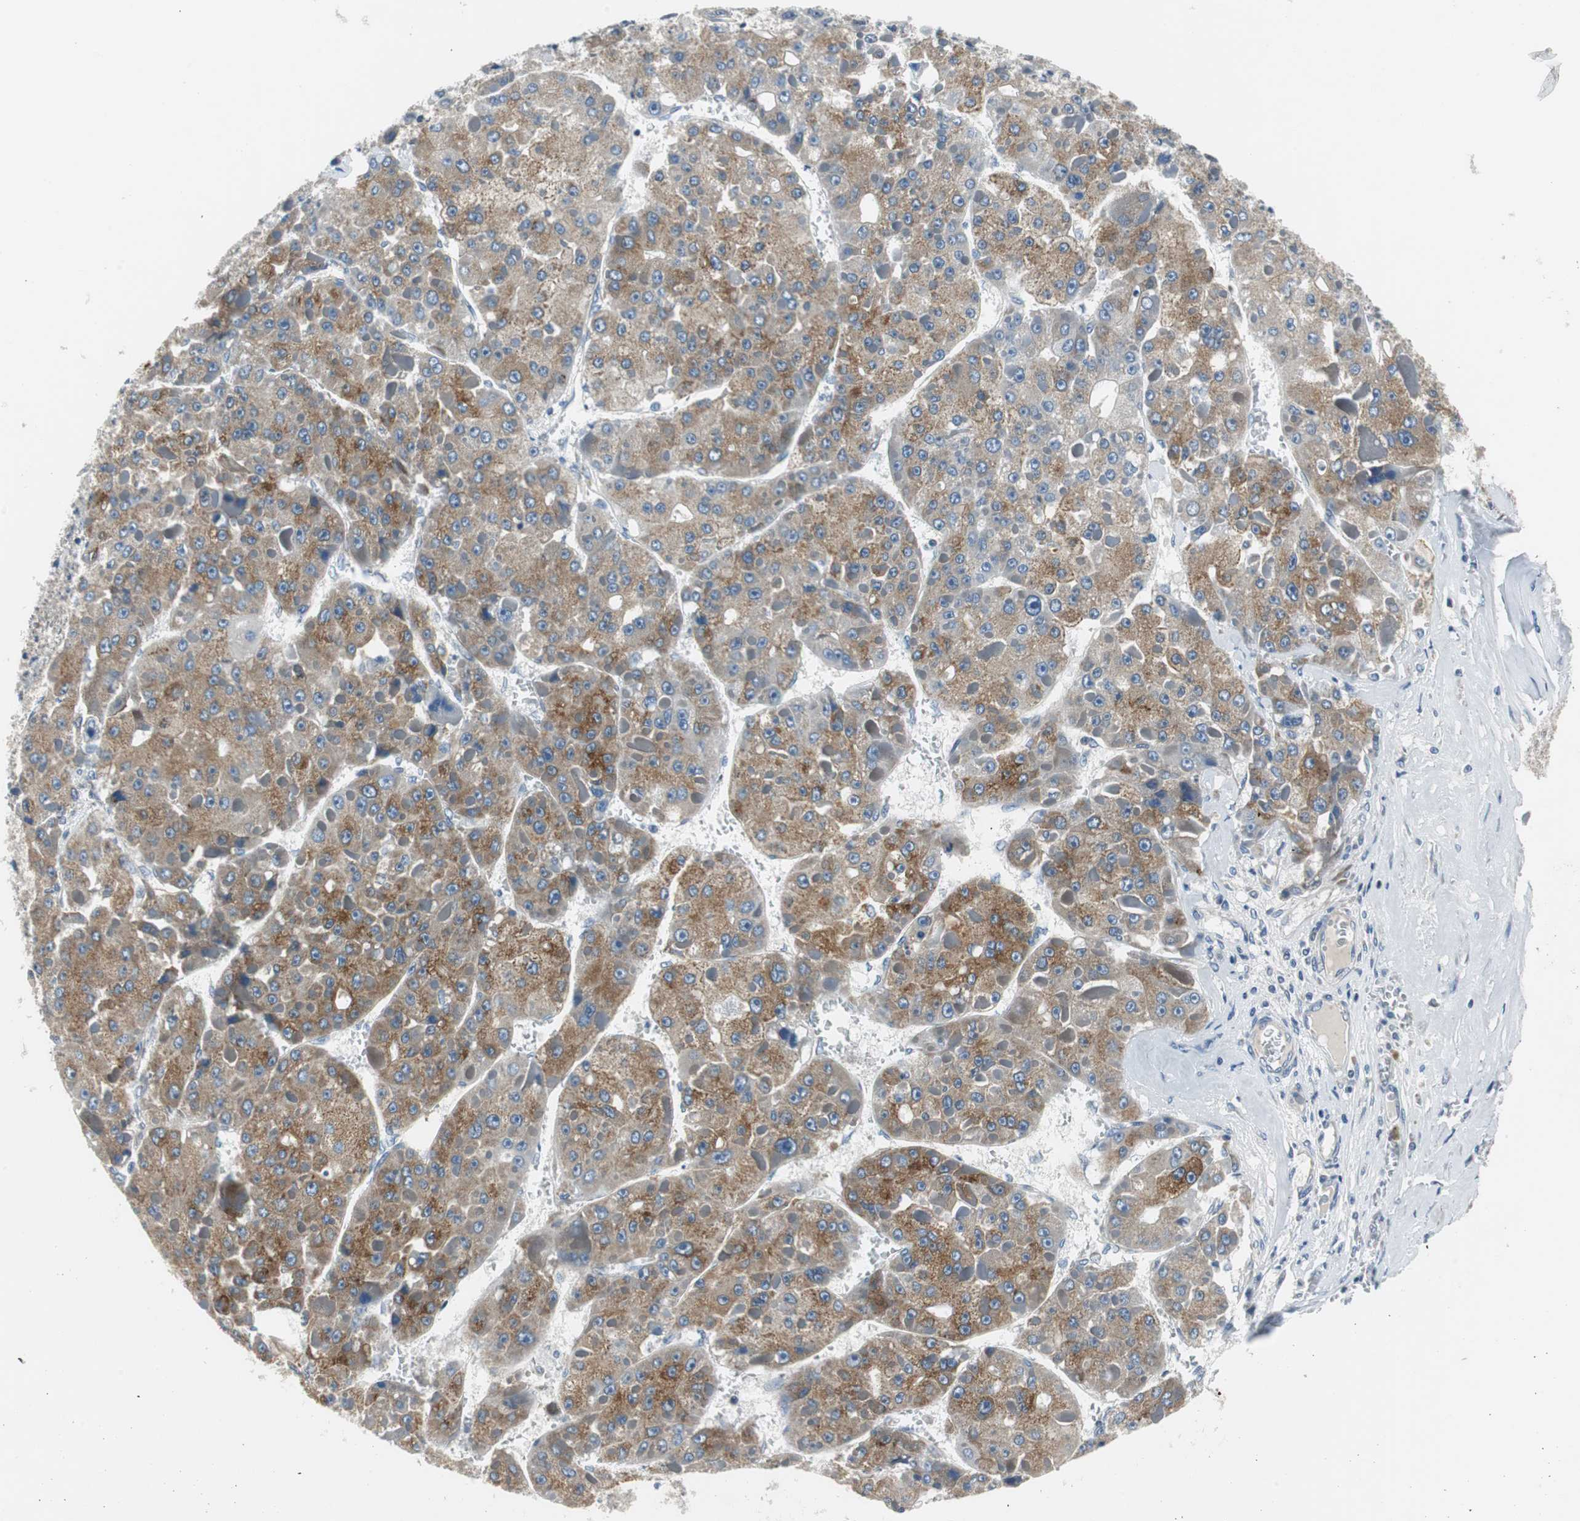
{"staining": {"intensity": "moderate", "quantity": ">75%", "location": "cytoplasmic/membranous"}, "tissue": "liver cancer", "cell_type": "Tumor cells", "image_type": "cancer", "snomed": [{"axis": "morphology", "description": "Carcinoma, Hepatocellular, NOS"}, {"axis": "topography", "description": "Liver"}], "caption": "Tumor cells display moderate cytoplasmic/membranous expression in about >75% of cells in liver hepatocellular carcinoma. The staining was performed using DAB (3,3'-diaminobenzidine) to visualize the protein expression in brown, while the nuclei were stained in blue with hematoxylin (Magnification: 20x).", "gene": "PLAA", "patient": {"sex": "female", "age": 73}}